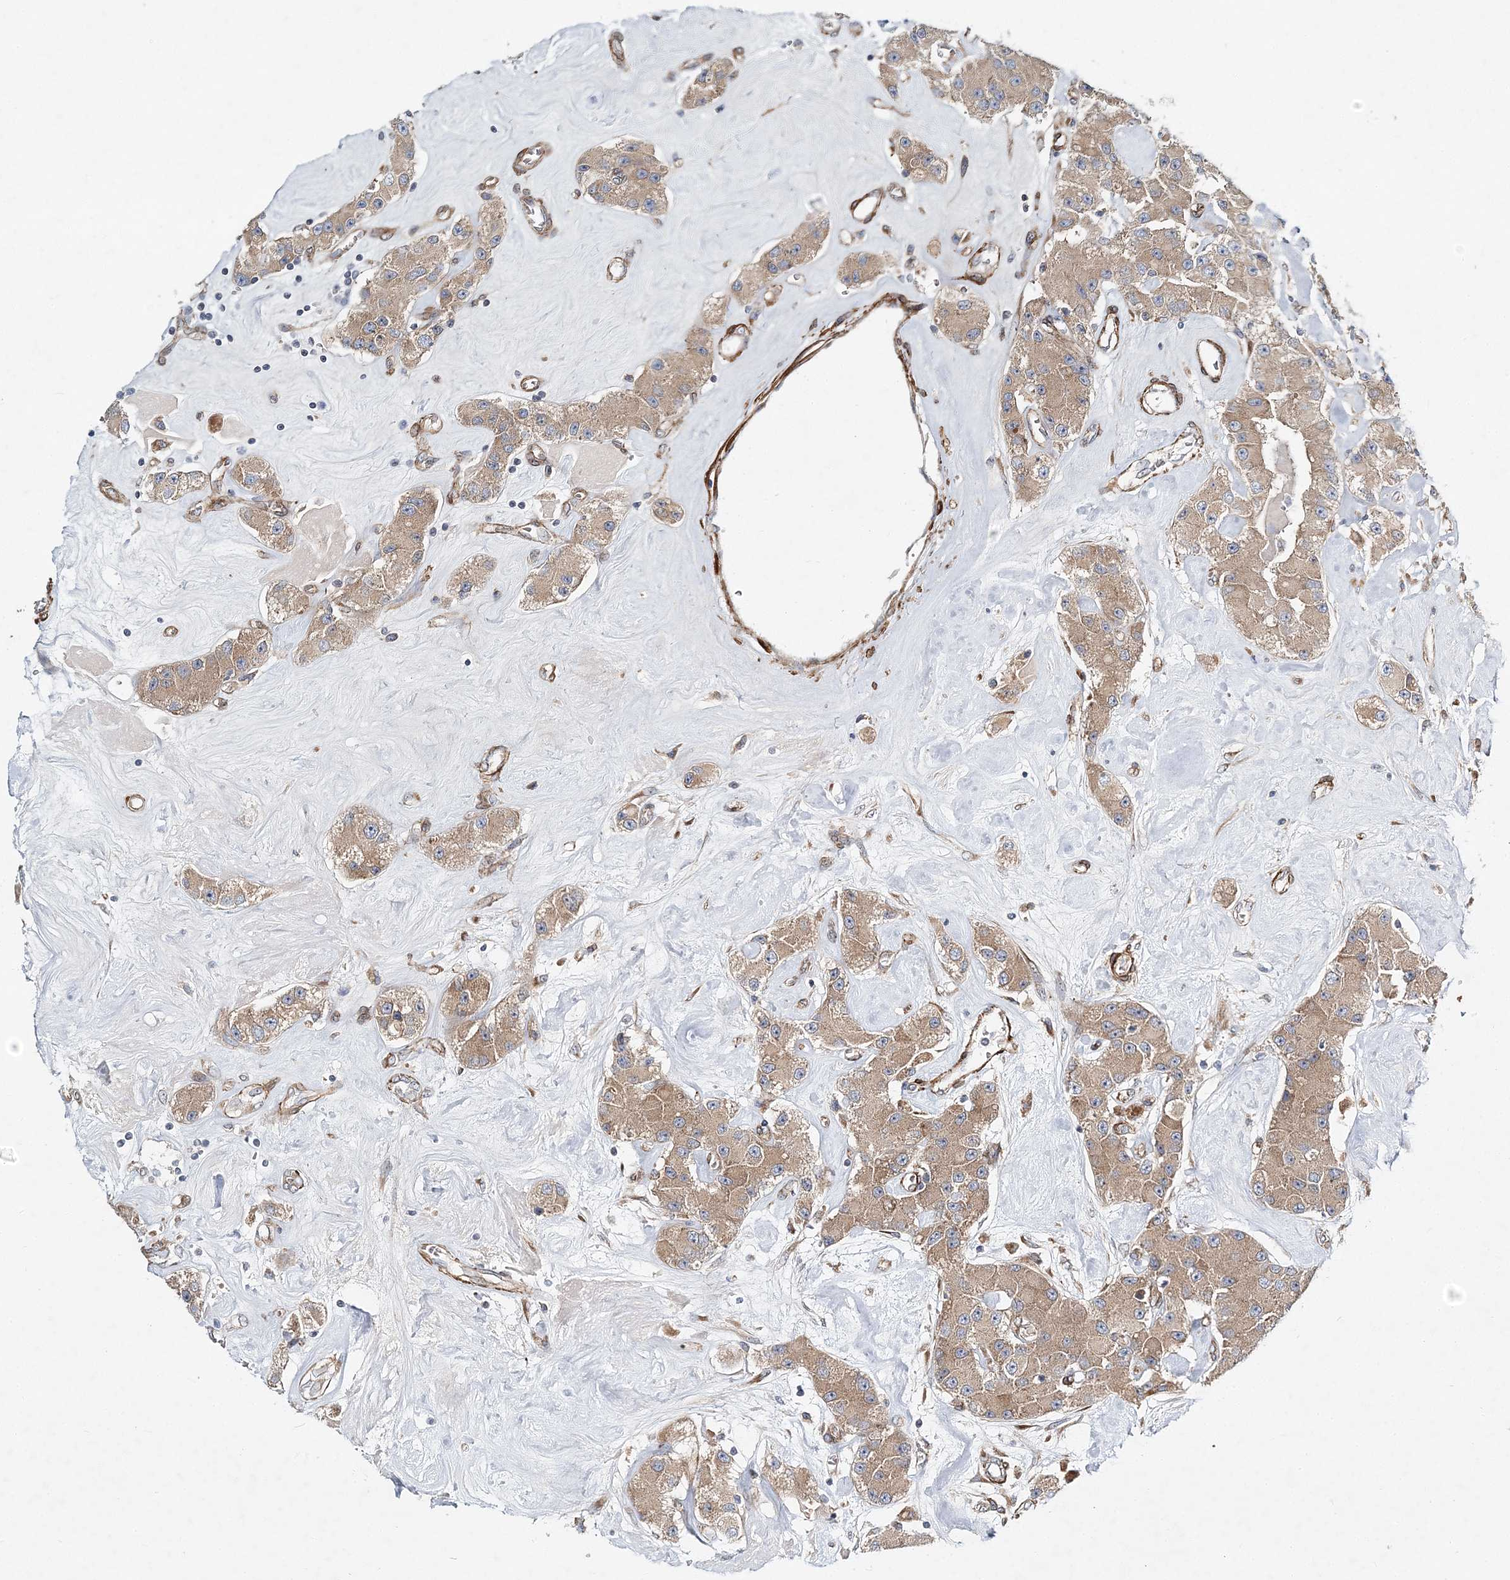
{"staining": {"intensity": "moderate", "quantity": ">75%", "location": "cytoplasmic/membranous"}, "tissue": "carcinoid", "cell_type": "Tumor cells", "image_type": "cancer", "snomed": [{"axis": "morphology", "description": "Carcinoid, malignant, NOS"}, {"axis": "topography", "description": "Pancreas"}], "caption": "Human carcinoid (malignant) stained with a brown dye reveals moderate cytoplasmic/membranous positive expression in approximately >75% of tumor cells.", "gene": "NBAS", "patient": {"sex": "male", "age": 41}}